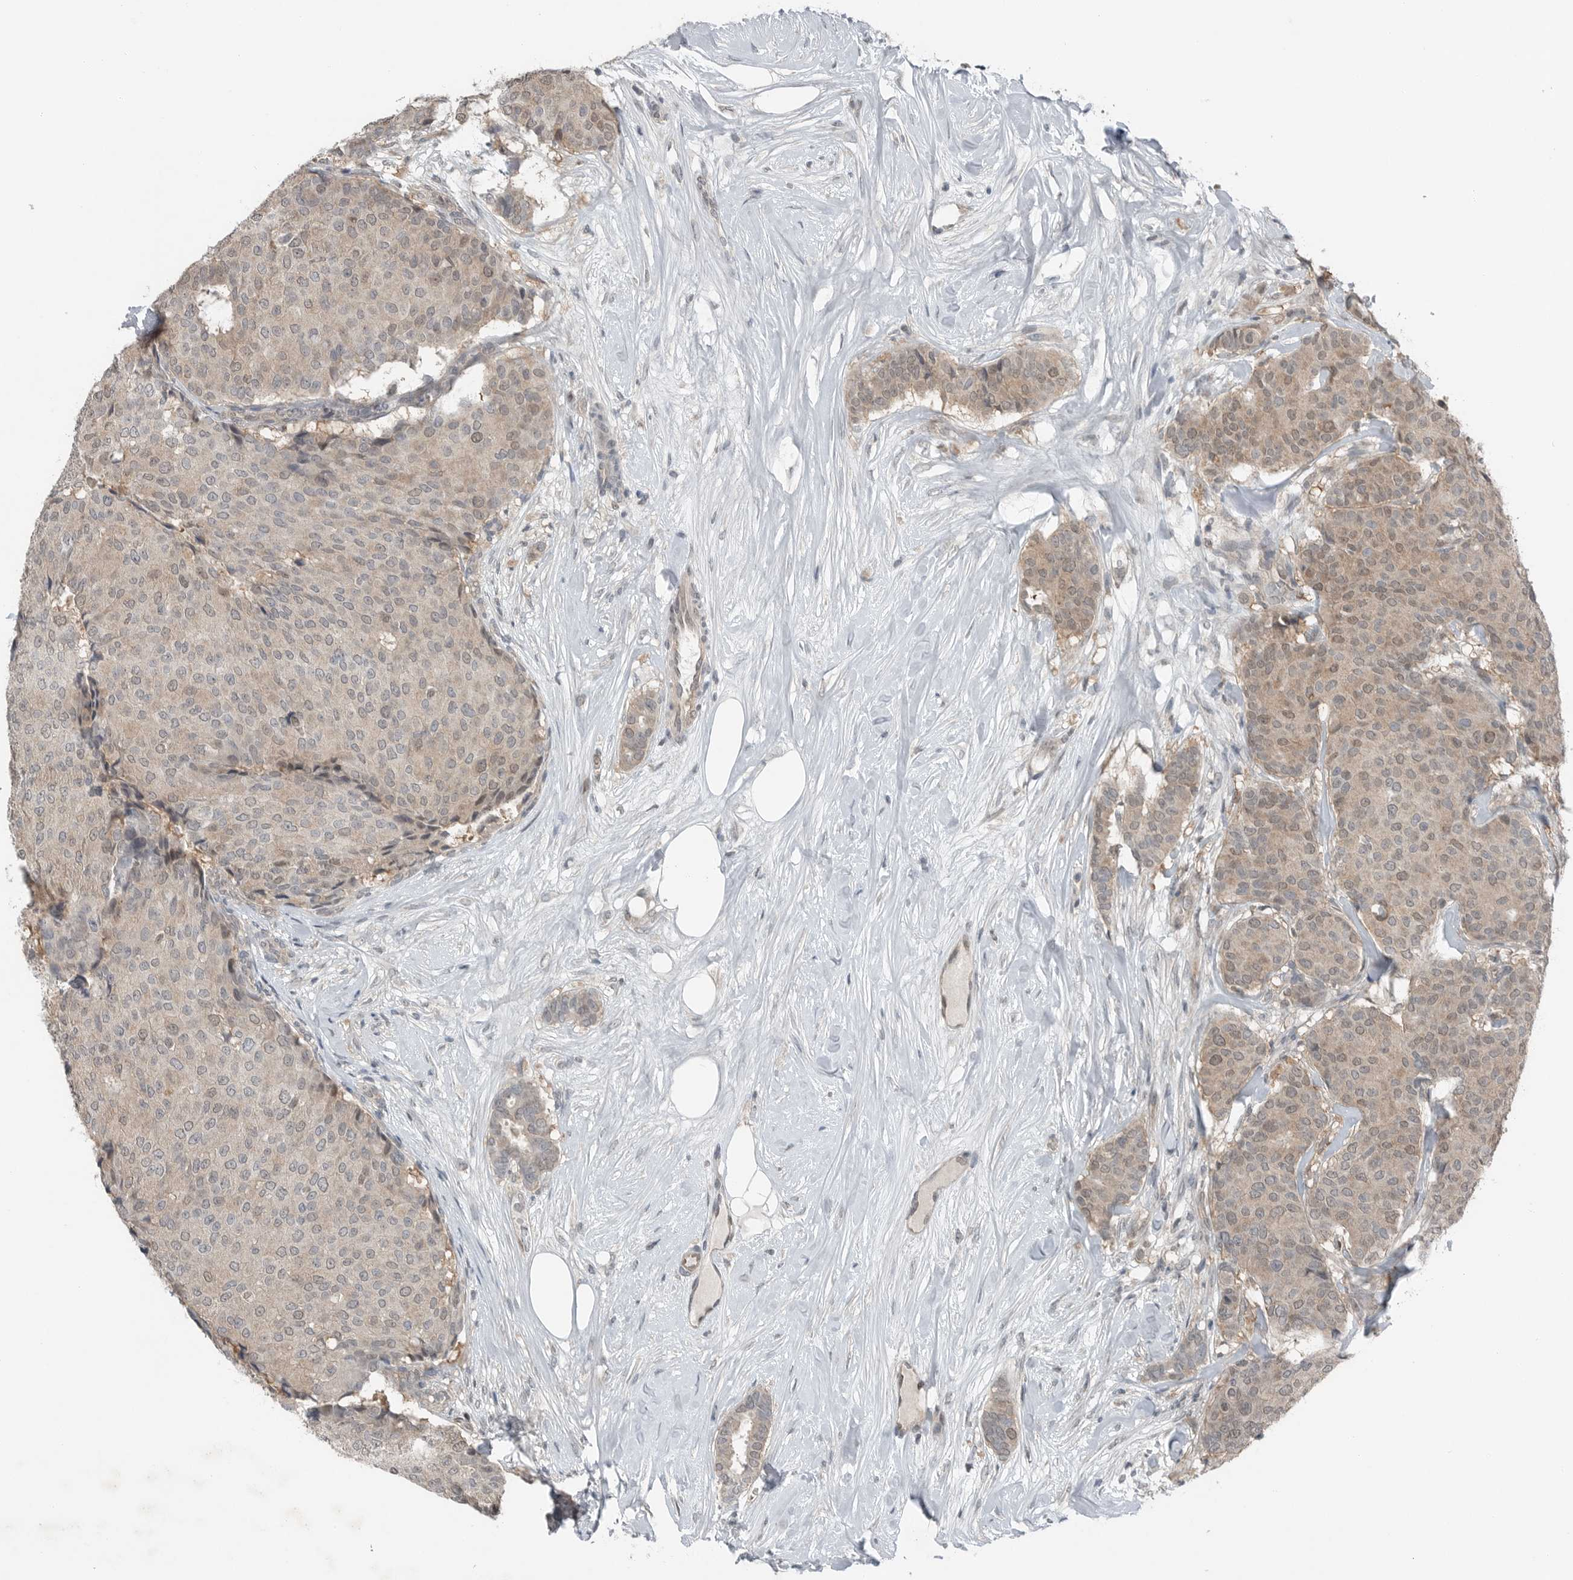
{"staining": {"intensity": "weak", "quantity": "25%-75%", "location": "cytoplasmic/membranous,nuclear"}, "tissue": "breast cancer", "cell_type": "Tumor cells", "image_type": "cancer", "snomed": [{"axis": "morphology", "description": "Duct carcinoma"}, {"axis": "topography", "description": "Breast"}], "caption": "An immunohistochemistry histopathology image of tumor tissue is shown. Protein staining in brown highlights weak cytoplasmic/membranous and nuclear positivity in breast infiltrating ductal carcinoma within tumor cells.", "gene": "MFAP3L", "patient": {"sex": "female", "age": 75}}